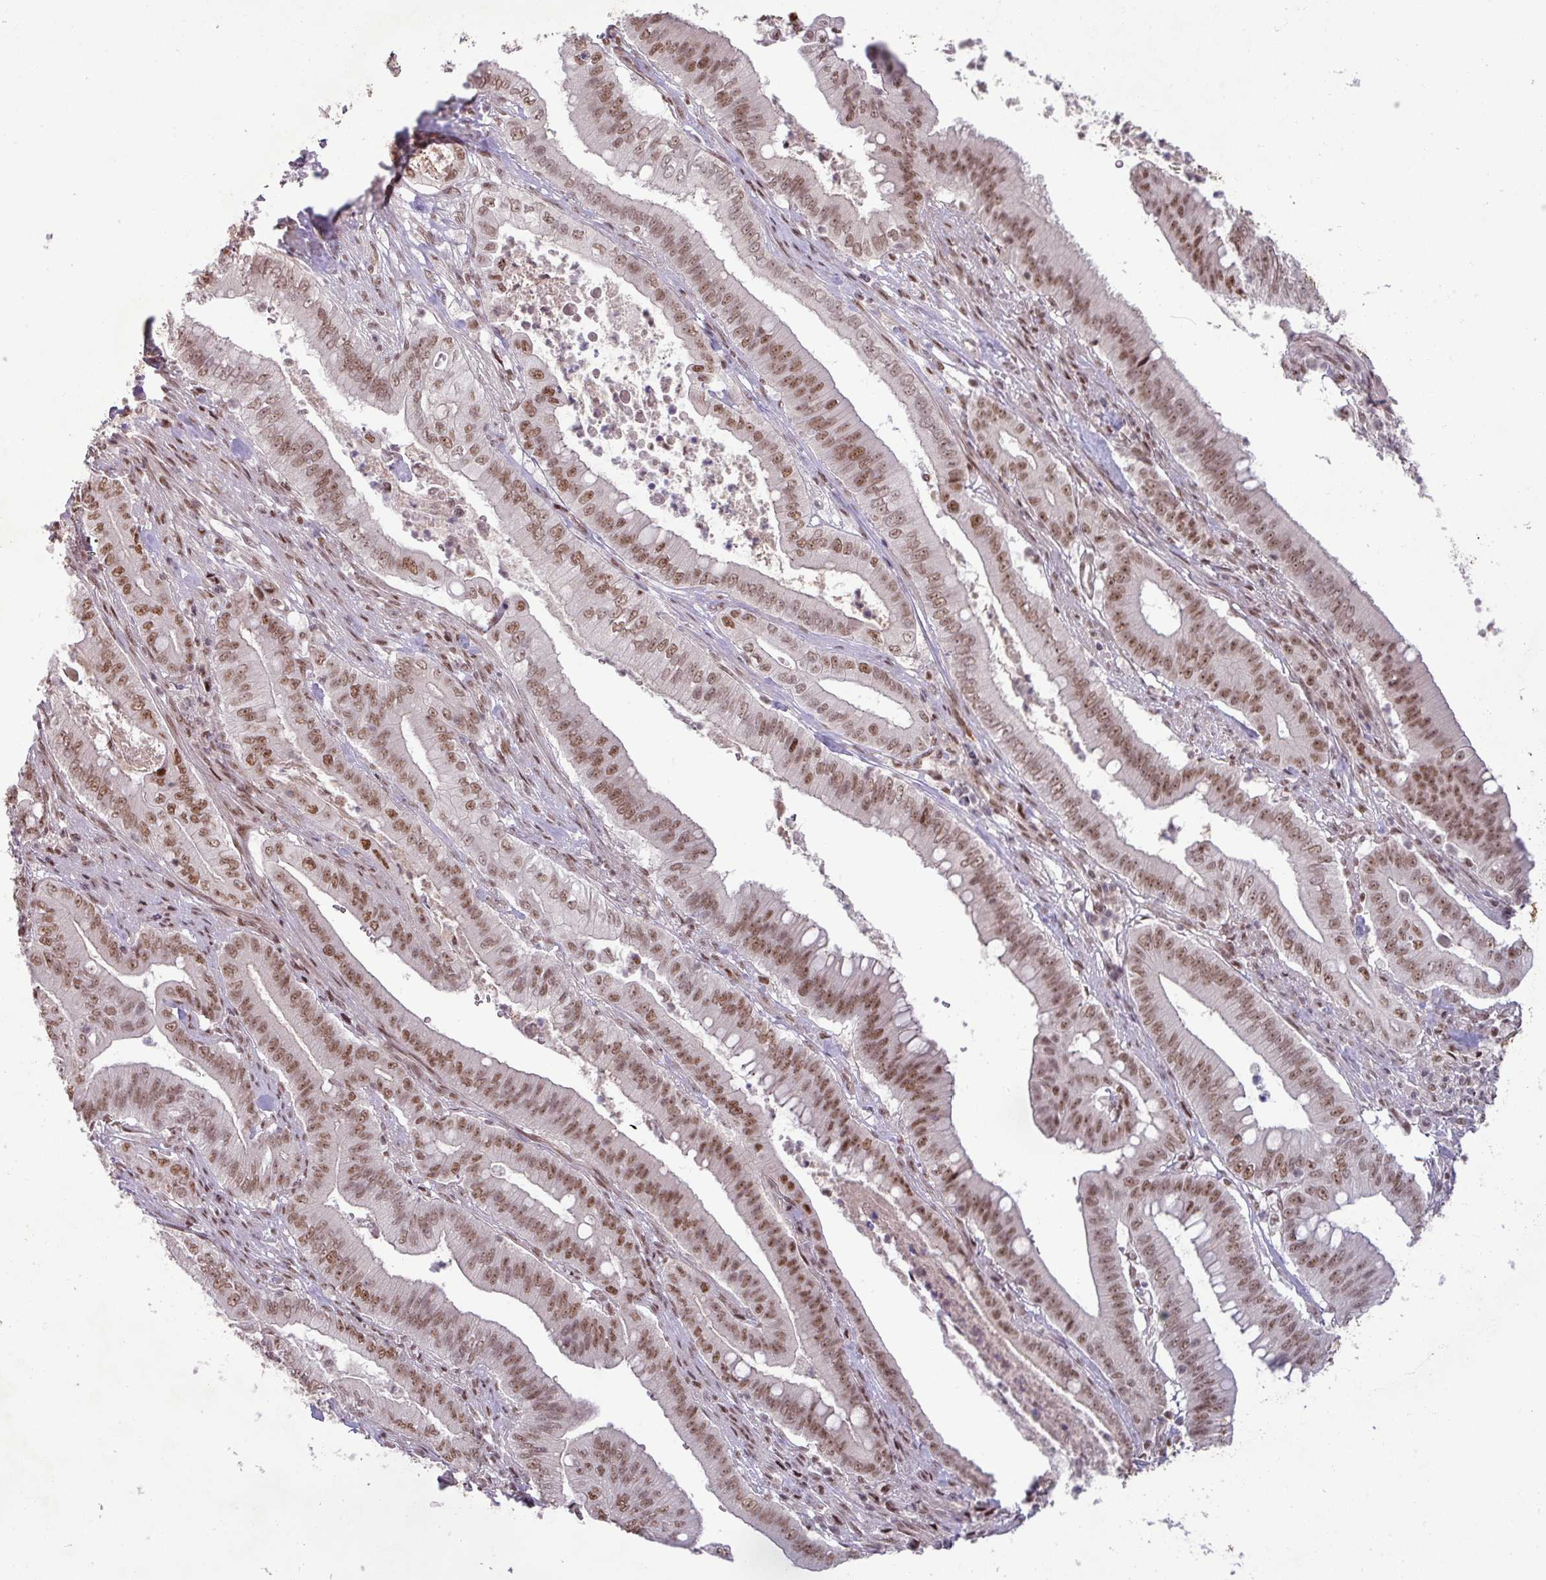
{"staining": {"intensity": "moderate", "quantity": ">75%", "location": "nuclear"}, "tissue": "pancreatic cancer", "cell_type": "Tumor cells", "image_type": "cancer", "snomed": [{"axis": "morphology", "description": "Adenocarcinoma, NOS"}, {"axis": "topography", "description": "Pancreas"}], "caption": "Brown immunohistochemical staining in pancreatic cancer (adenocarcinoma) reveals moderate nuclear expression in approximately >75% of tumor cells.", "gene": "PTPN20", "patient": {"sex": "male", "age": 71}}